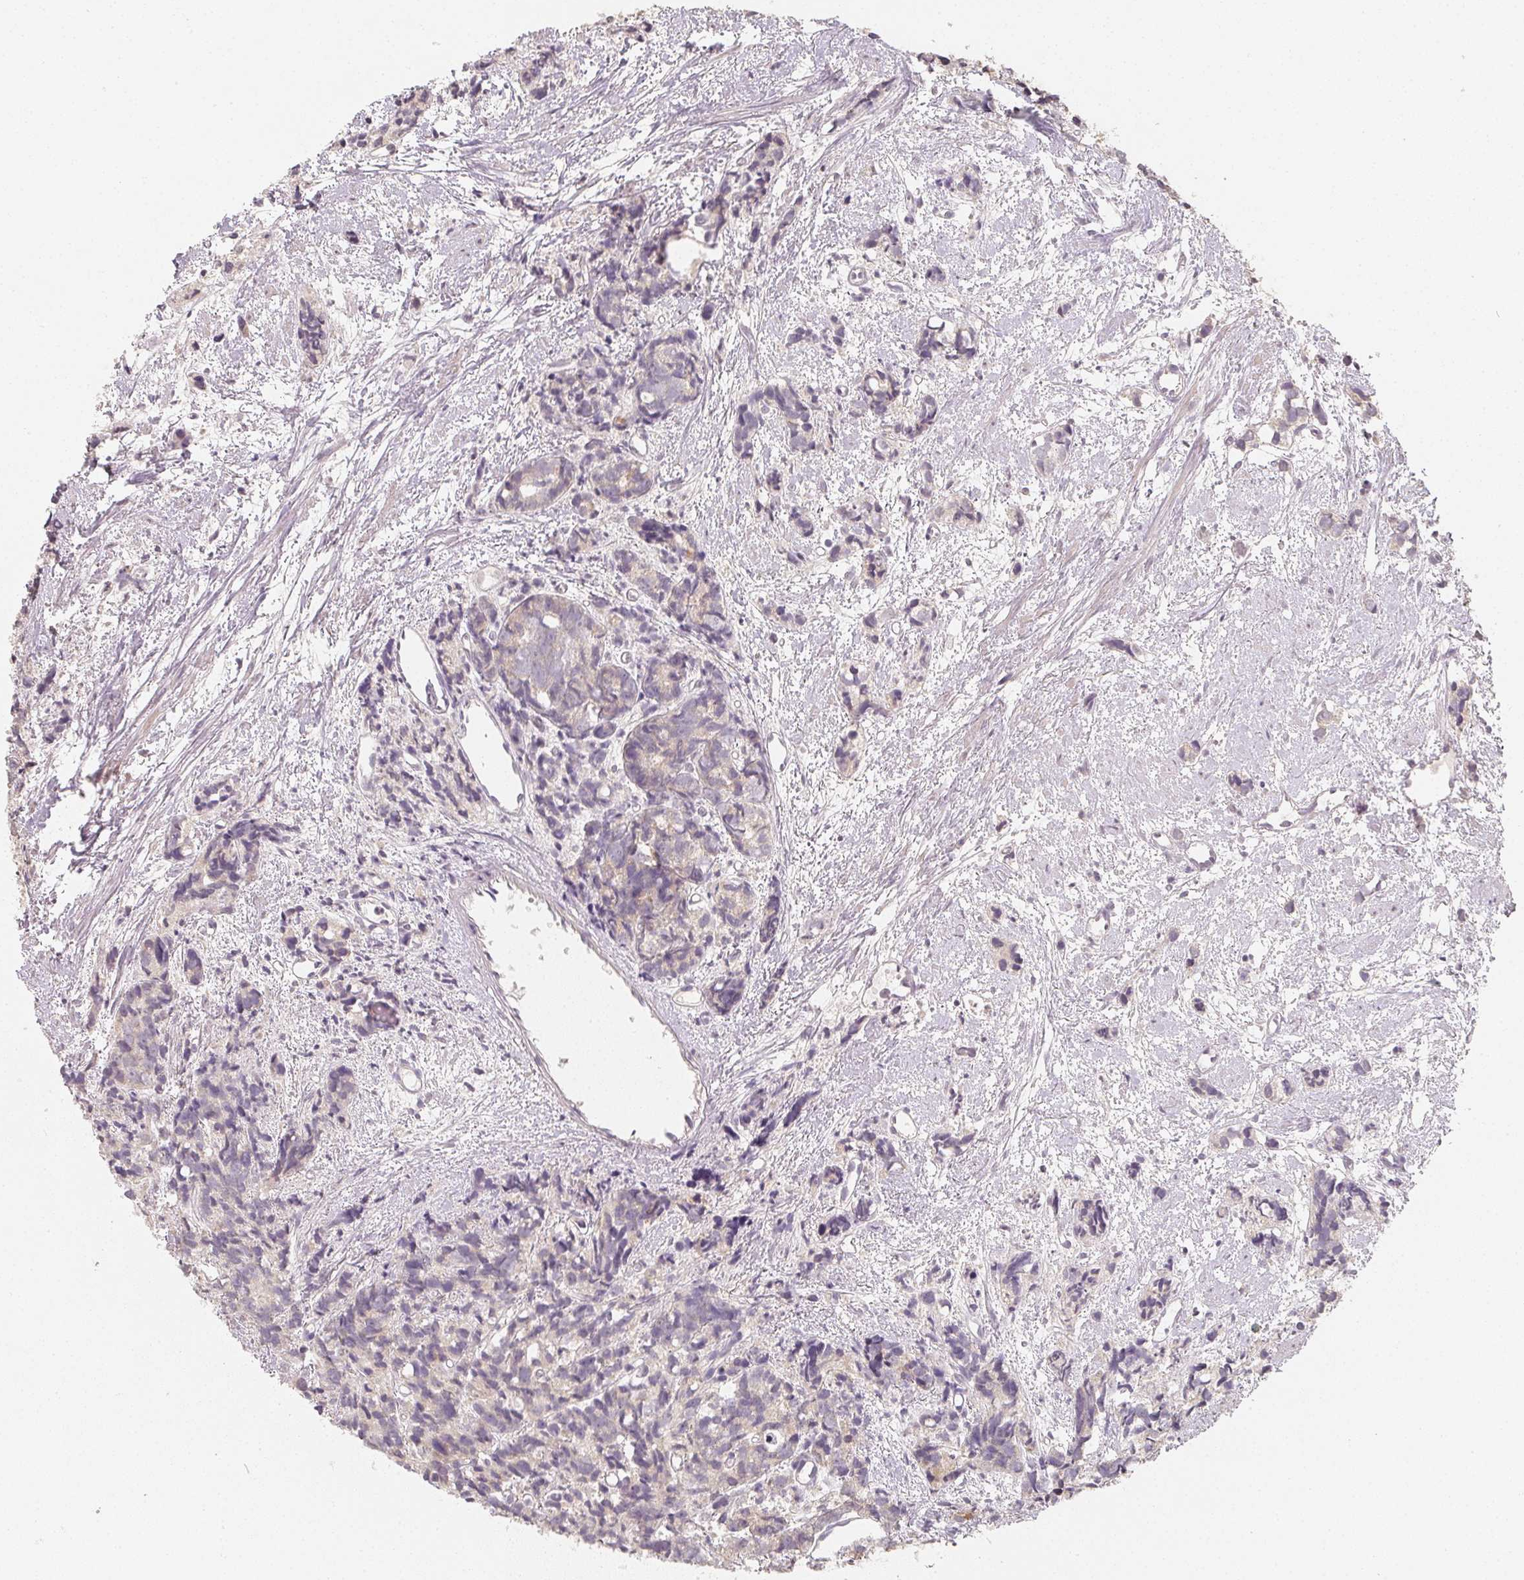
{"staining": {"intensity": "weak", "quantity": "25%-75%", "location": "cytoplasmic/membranous"}, "tissue": "prostate cancer", "cell_type": "Tumor cells", "image_type": "cancer", "snomed": [{"axis": "morphology", "description": "Adenocarcinoma, High grade"}, {"axis": "topography", "description": "Prostate"}], "caption": "Immunohistochemical staining of prostate cancer (high-grade adenocarcinoma) shows low levels of weak cytoplasmic/membranous protein staining in about 25%-75% of tumor cells.", "gene": "SOAT1", "patient": {"sex": "male", "age": 77}}